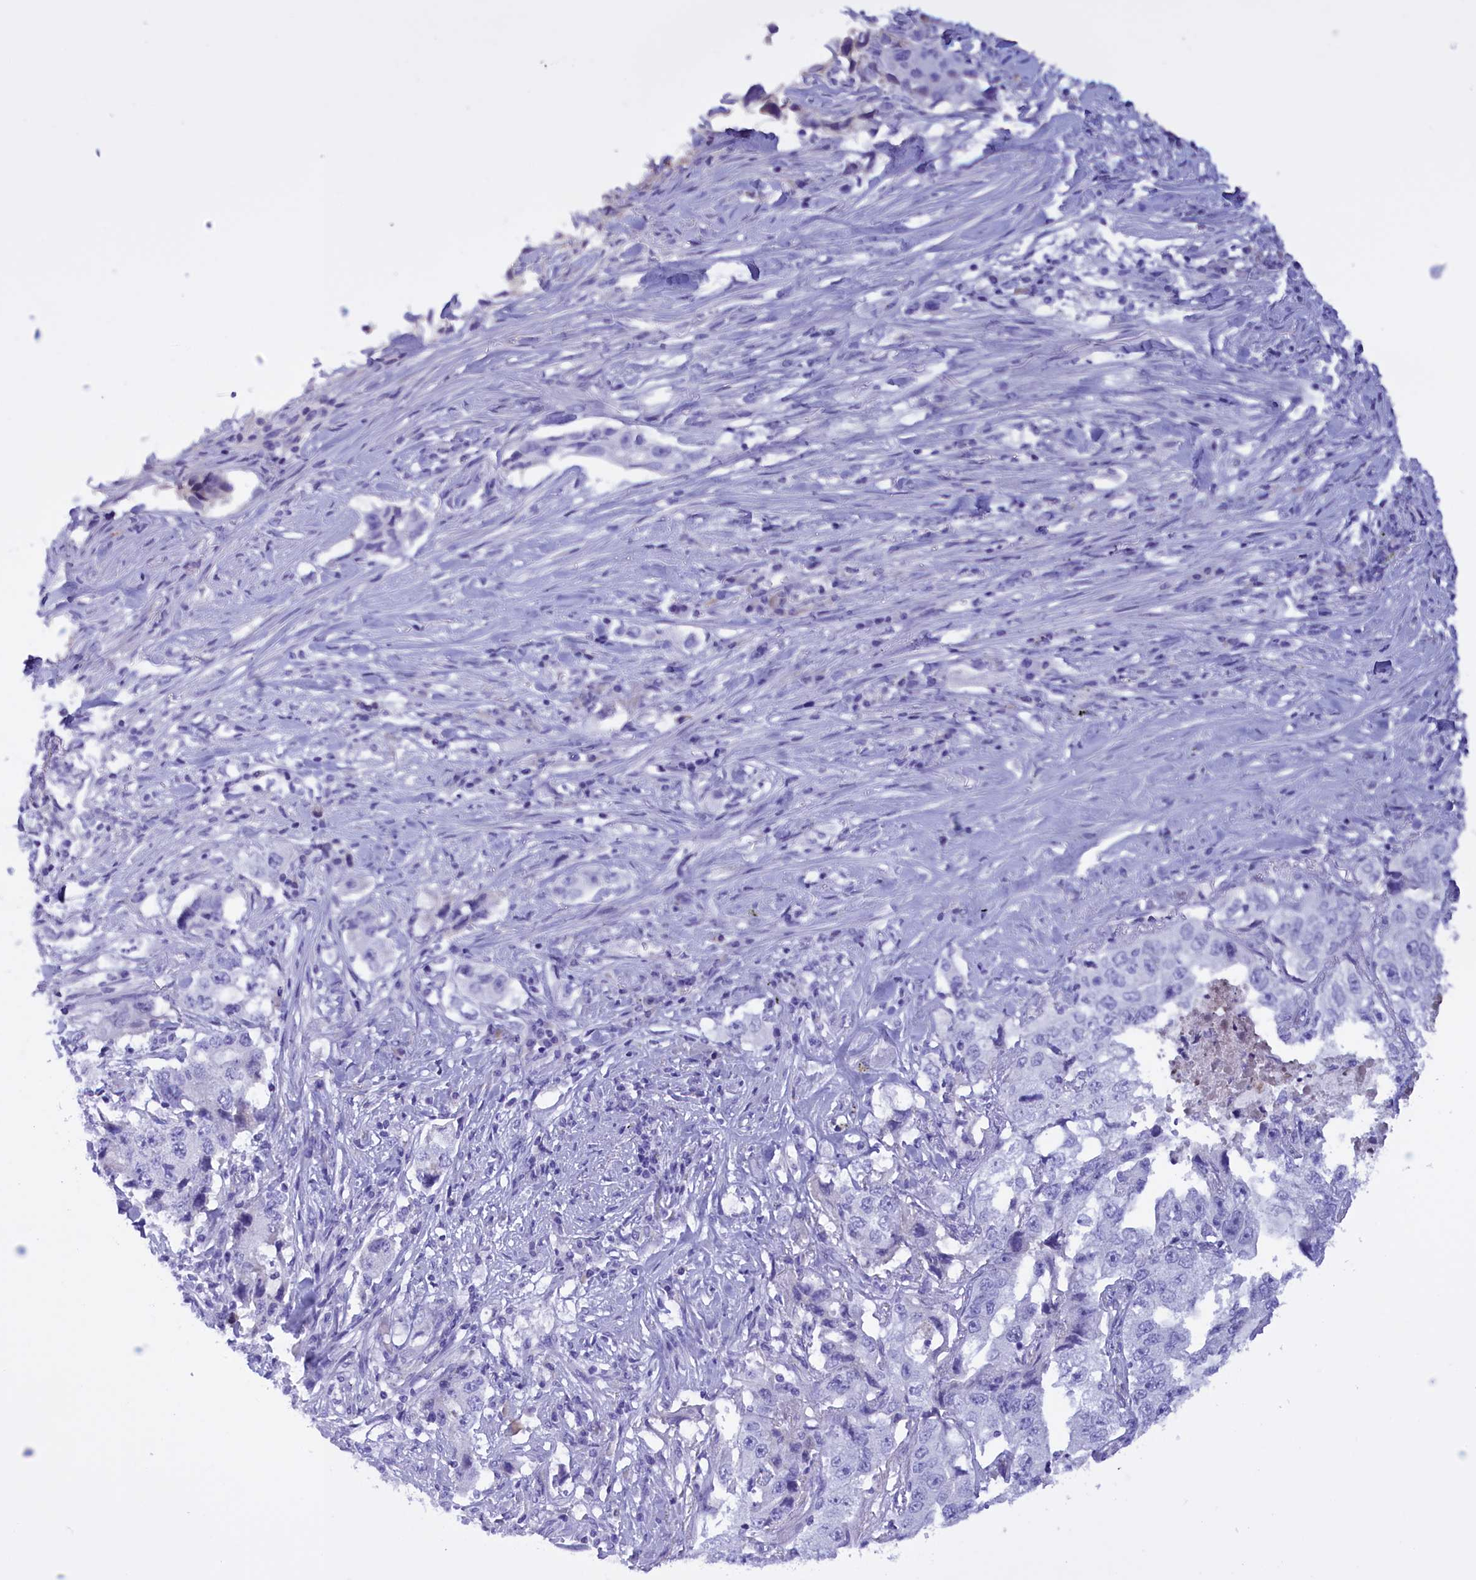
{"staining": {"intensity": "negative", "quantity": "none", "location": "none"}, "tissue": "lung cancer", "cell_type": "Tumor cells", "image_type": "cancer", "snomed": [{"axis": "morphology", "description": "Adenocarcinoma, NOS"}, {"axis": "topography", "description": "Lung"}], "caption": "The IHC micrograph has no significant positivity in tumor cells of adenocarcinoma (lung) tissue.", "gene": "PROK2", "patient": {"sex": "female", "age": 51}}